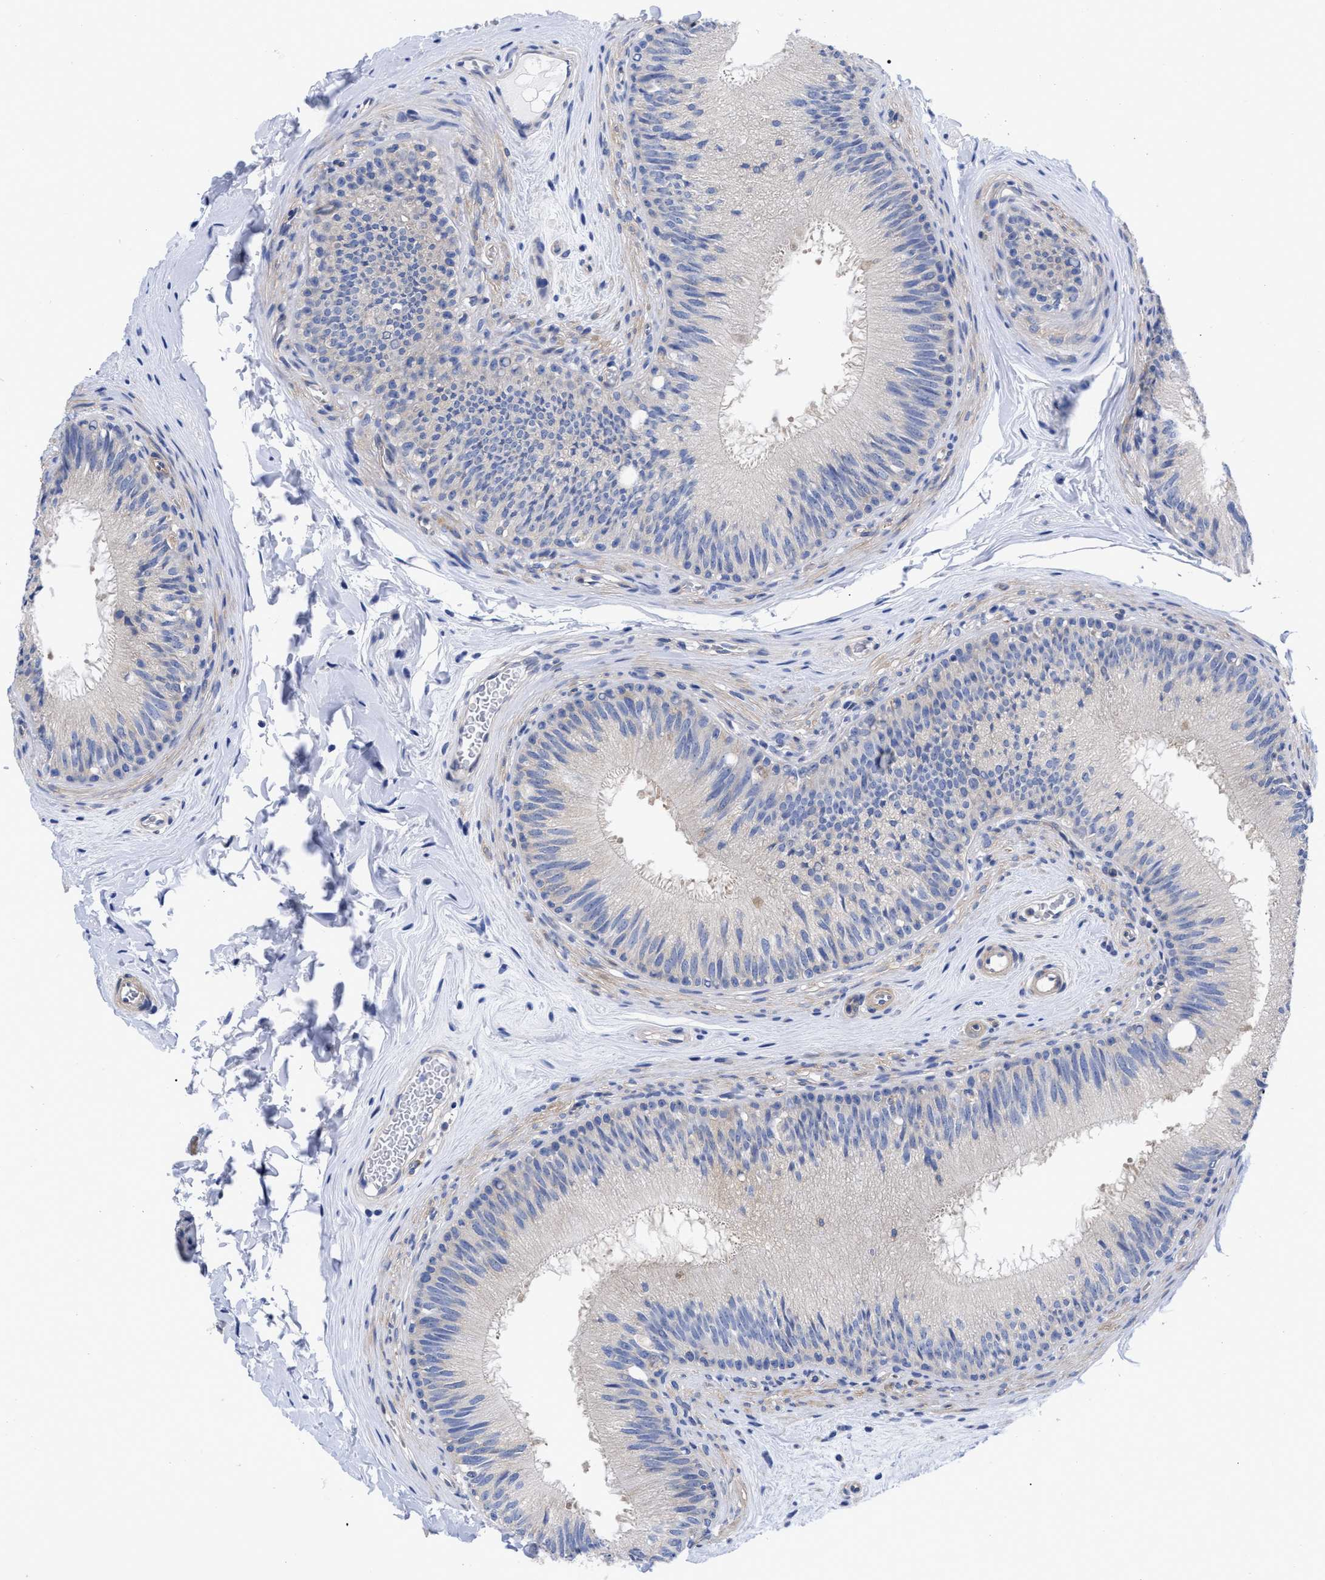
{"staining": {"intensity": "negative", "quantity": "none", "location": "none"}, "tissue": "epididymis", "cell_type": "Glandular cells", "image_type": "normal", "snomed": [{"axis": "morphology", "description": "Normal tissue, NOS"}, {"axis": "topography", "description": "Testis"}, {"axis": "topography", "description": "Epididymis"}], "caption": "This is an IHC image of unremarkable human epididymis. There is no expression in glandular cells.", "gene": "IRAG2", "patient": {"sex": "male", "age": 36}}